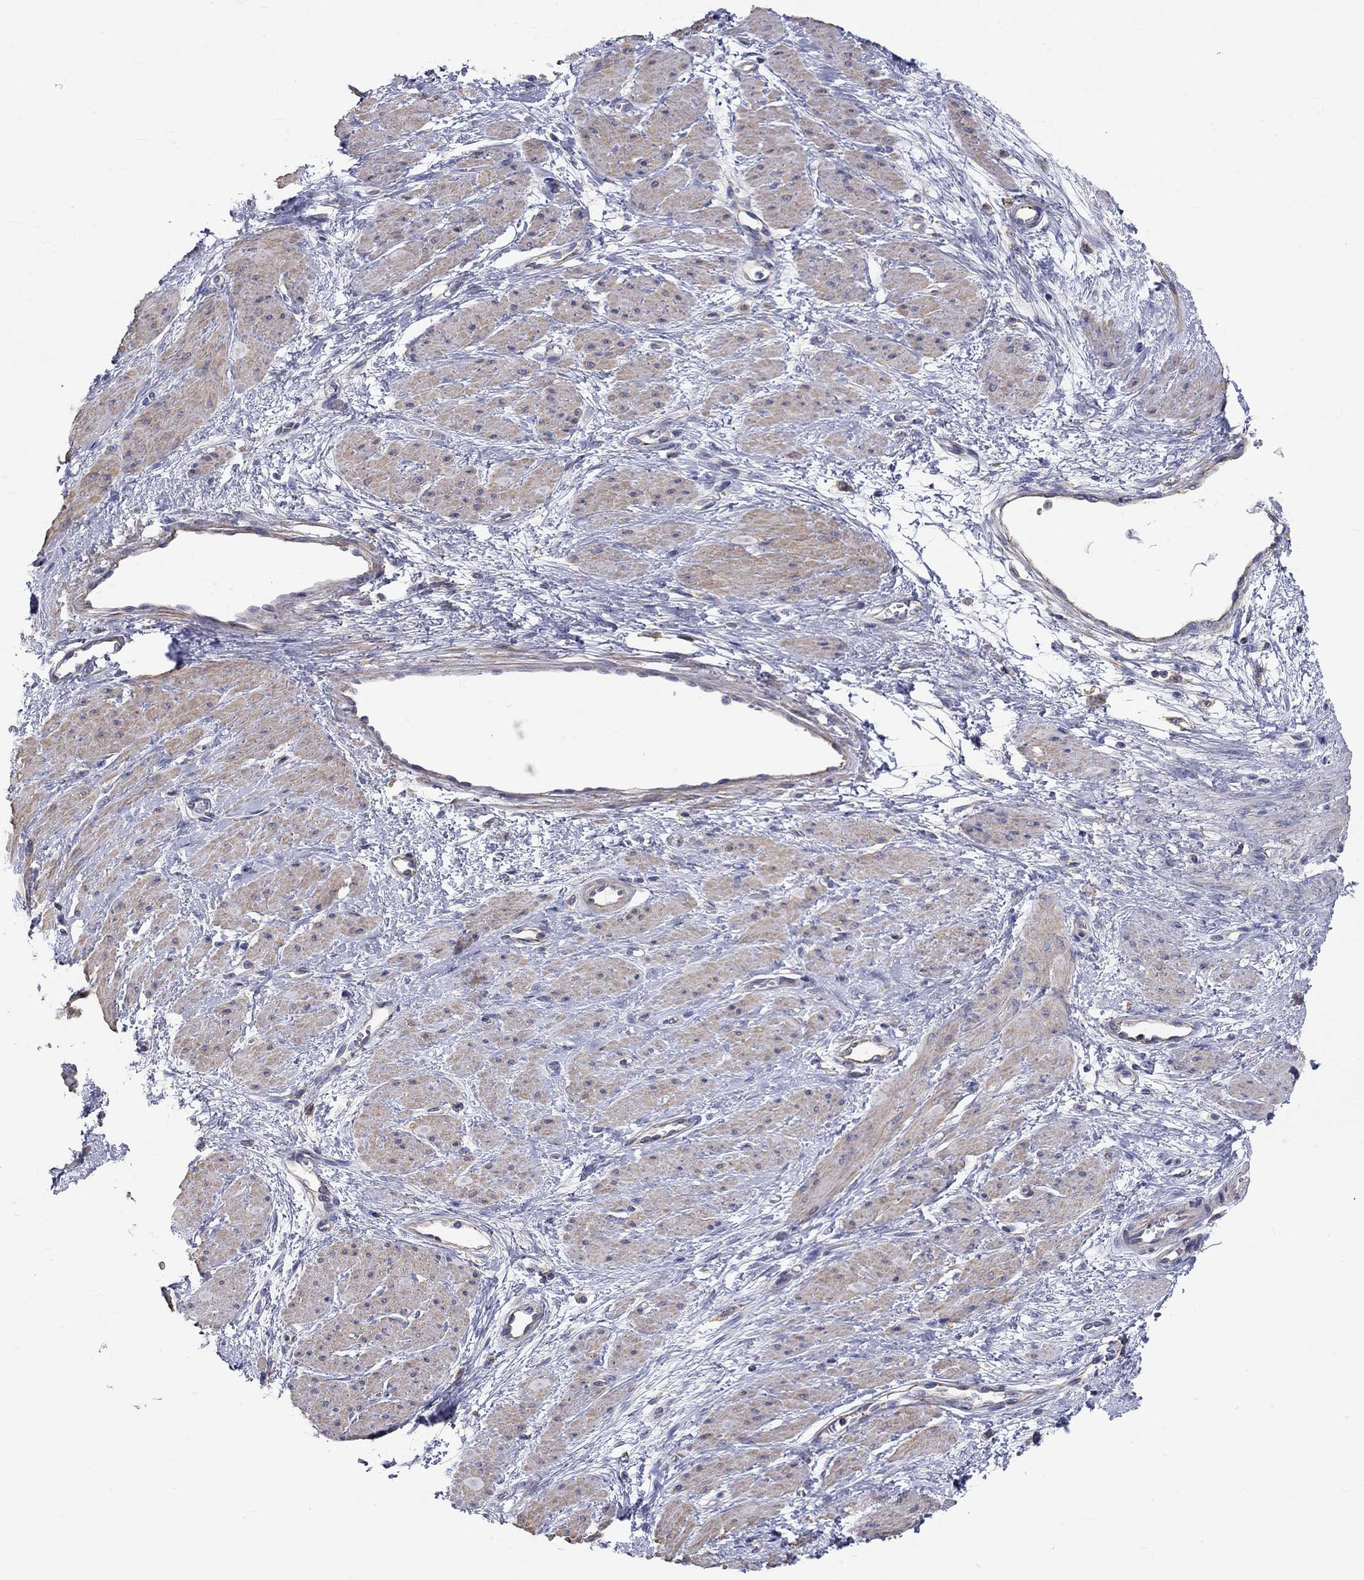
{"staining": {"intensity": "moderate", "quantity": "25%-75%", "location": "cytoplasmic/membranous"}, "tissue": "smooth muscle", "cell_type": "Smooth muscle cells", "image_type": "normal", "snomed": [{"axis": "morphology", "description": "Normal tissue, NOS"}, {"axis": "topography", "description": "Smooth muscle"}, {"axis": "topography", "description": "Uterus"}], "caption": "The photomicrograph shows staining of normal smooth muscle, revealing moderate cytoplasmic/membranous protein positivity (brown color) within smooth muscle cells.", "gene": "PCDHGA10", "patient": {"sex": "female", "age": 39}}